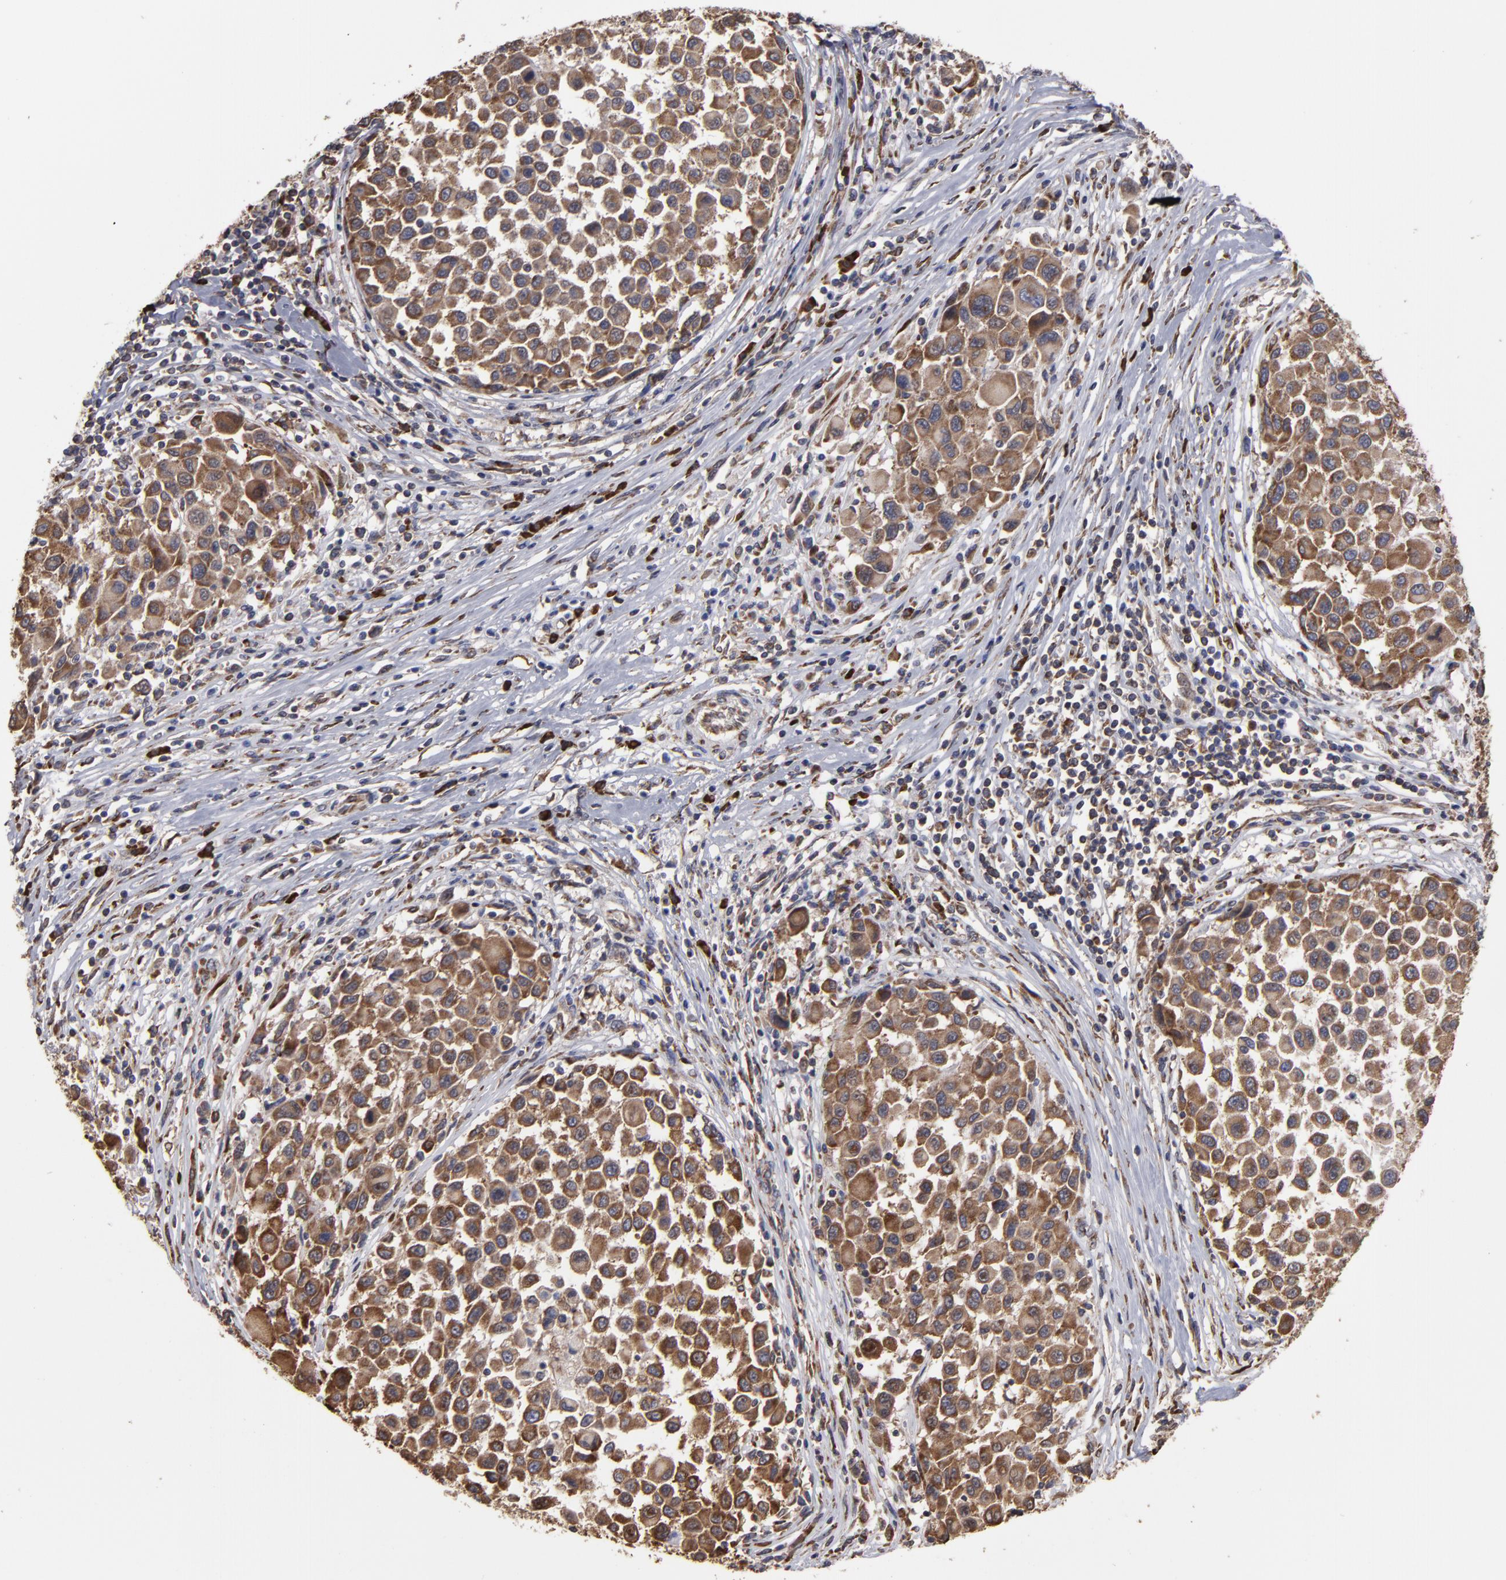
{"staining": {"intensity": "moderate", "quantity": ">75%", "location": "cytoplasmic/membranous"}, "tissue": "melanoma", "cell_type": "Tumor cells", "image_type": "cancer", "snomed": [{"axis": "morphology", "description": "Malignant melanoma, Metastatic site"}, {"axis": "topography", "description": "Lymph node"}], "caption": "Tumor cells show medium levels of moderate cytoplasmic/membranous expression in about >75% of cells in melanoma.", "gene": "SND1", "patient": {"sex": "male", "age": 61}}